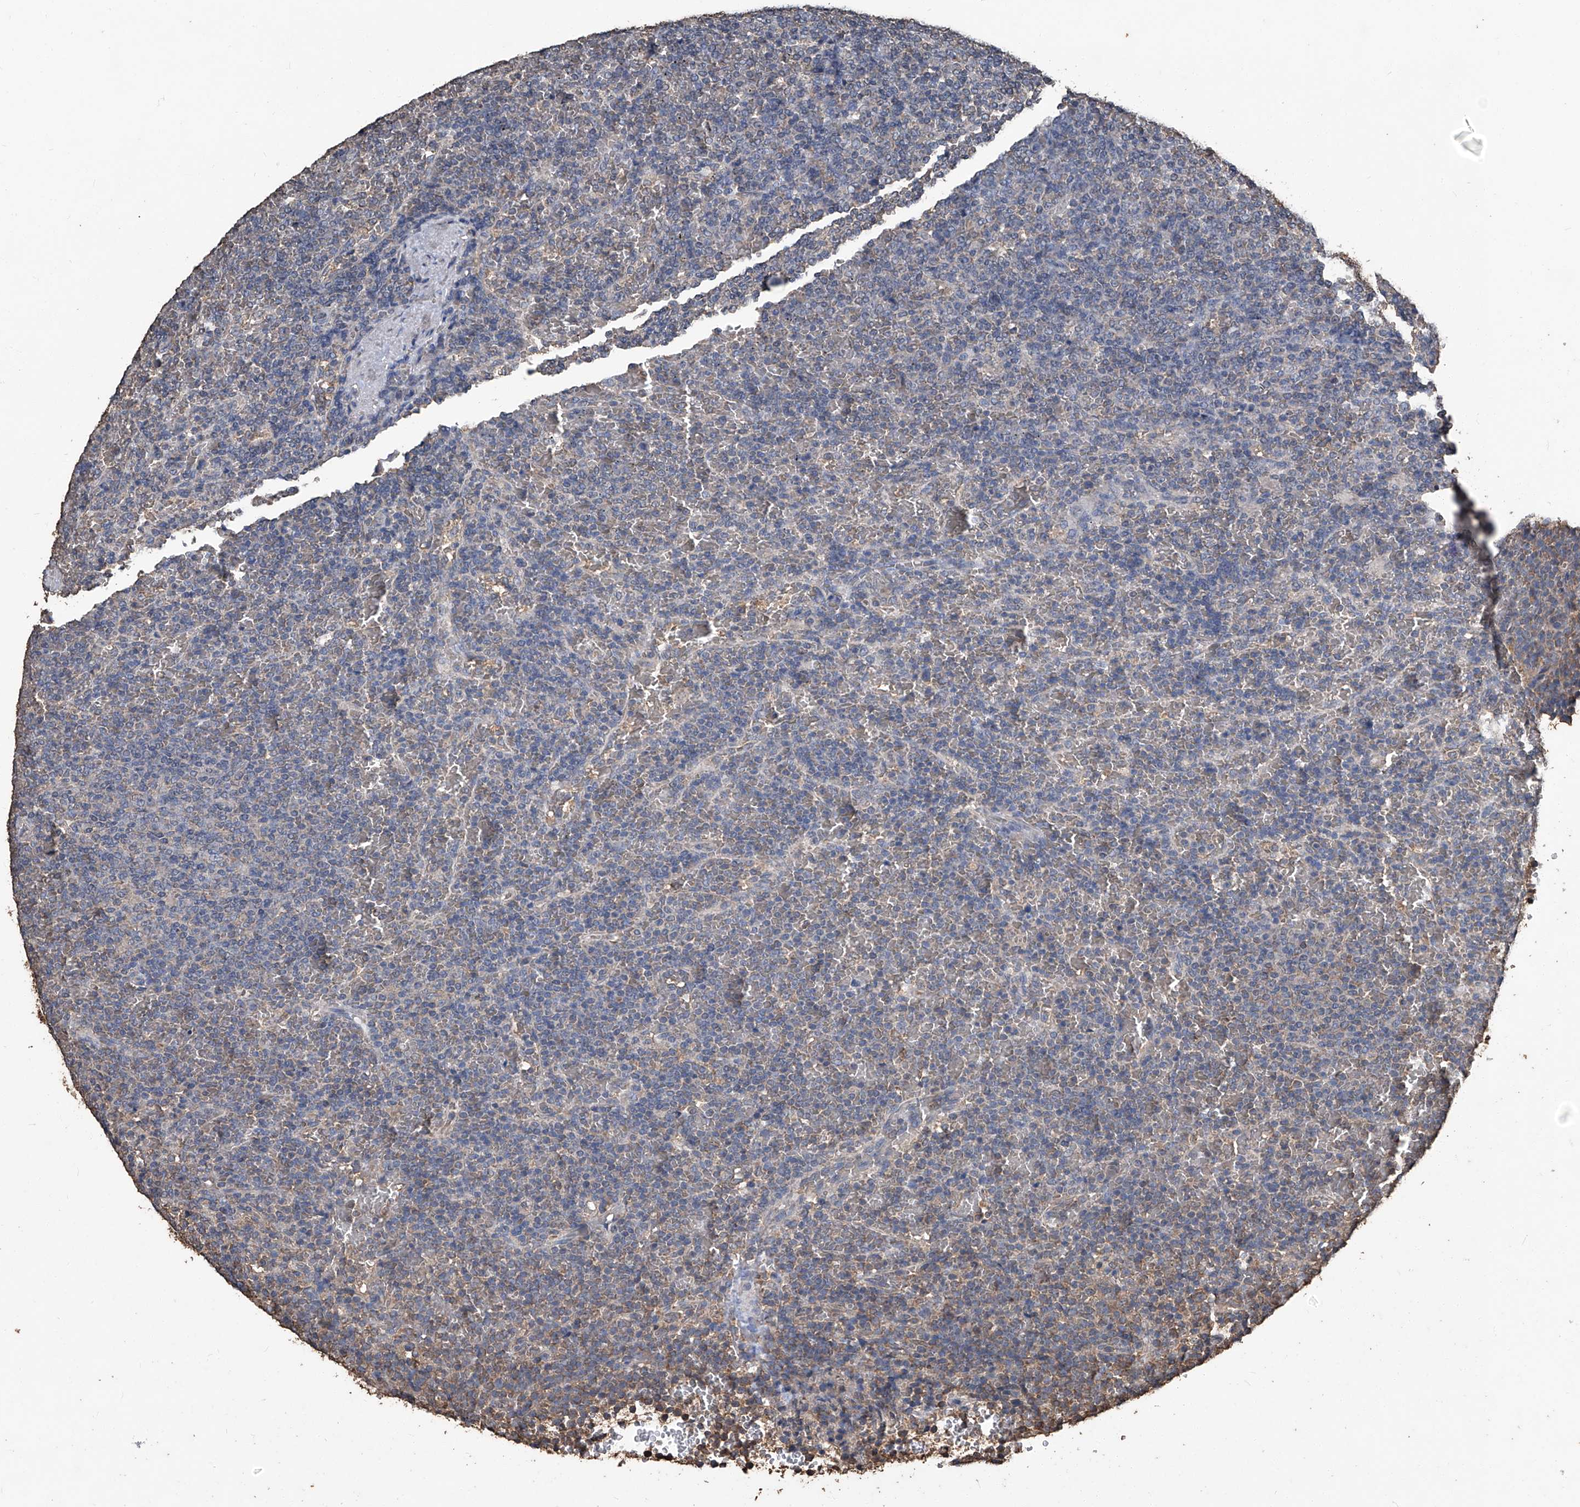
{"staining": {"intensity": "negative", "quantity": "none", "location": "none"}, "tissue": "lymphoma", "cell_type": "Tumor cells", "image_type": "cancer", "snomed": [{"axis": "morphology", "description": "Malignant lymphoma, non-Hodgkin's type, Low grade"}, {"axis": "topography", "description": "Spleen"}], "caption": "Lymphoma stained for a protein using immunohistochemistry (IHC) displays no expression tumor cells.", "gene": "STARD7", "patient": {"sex": "female", "age": 77}}